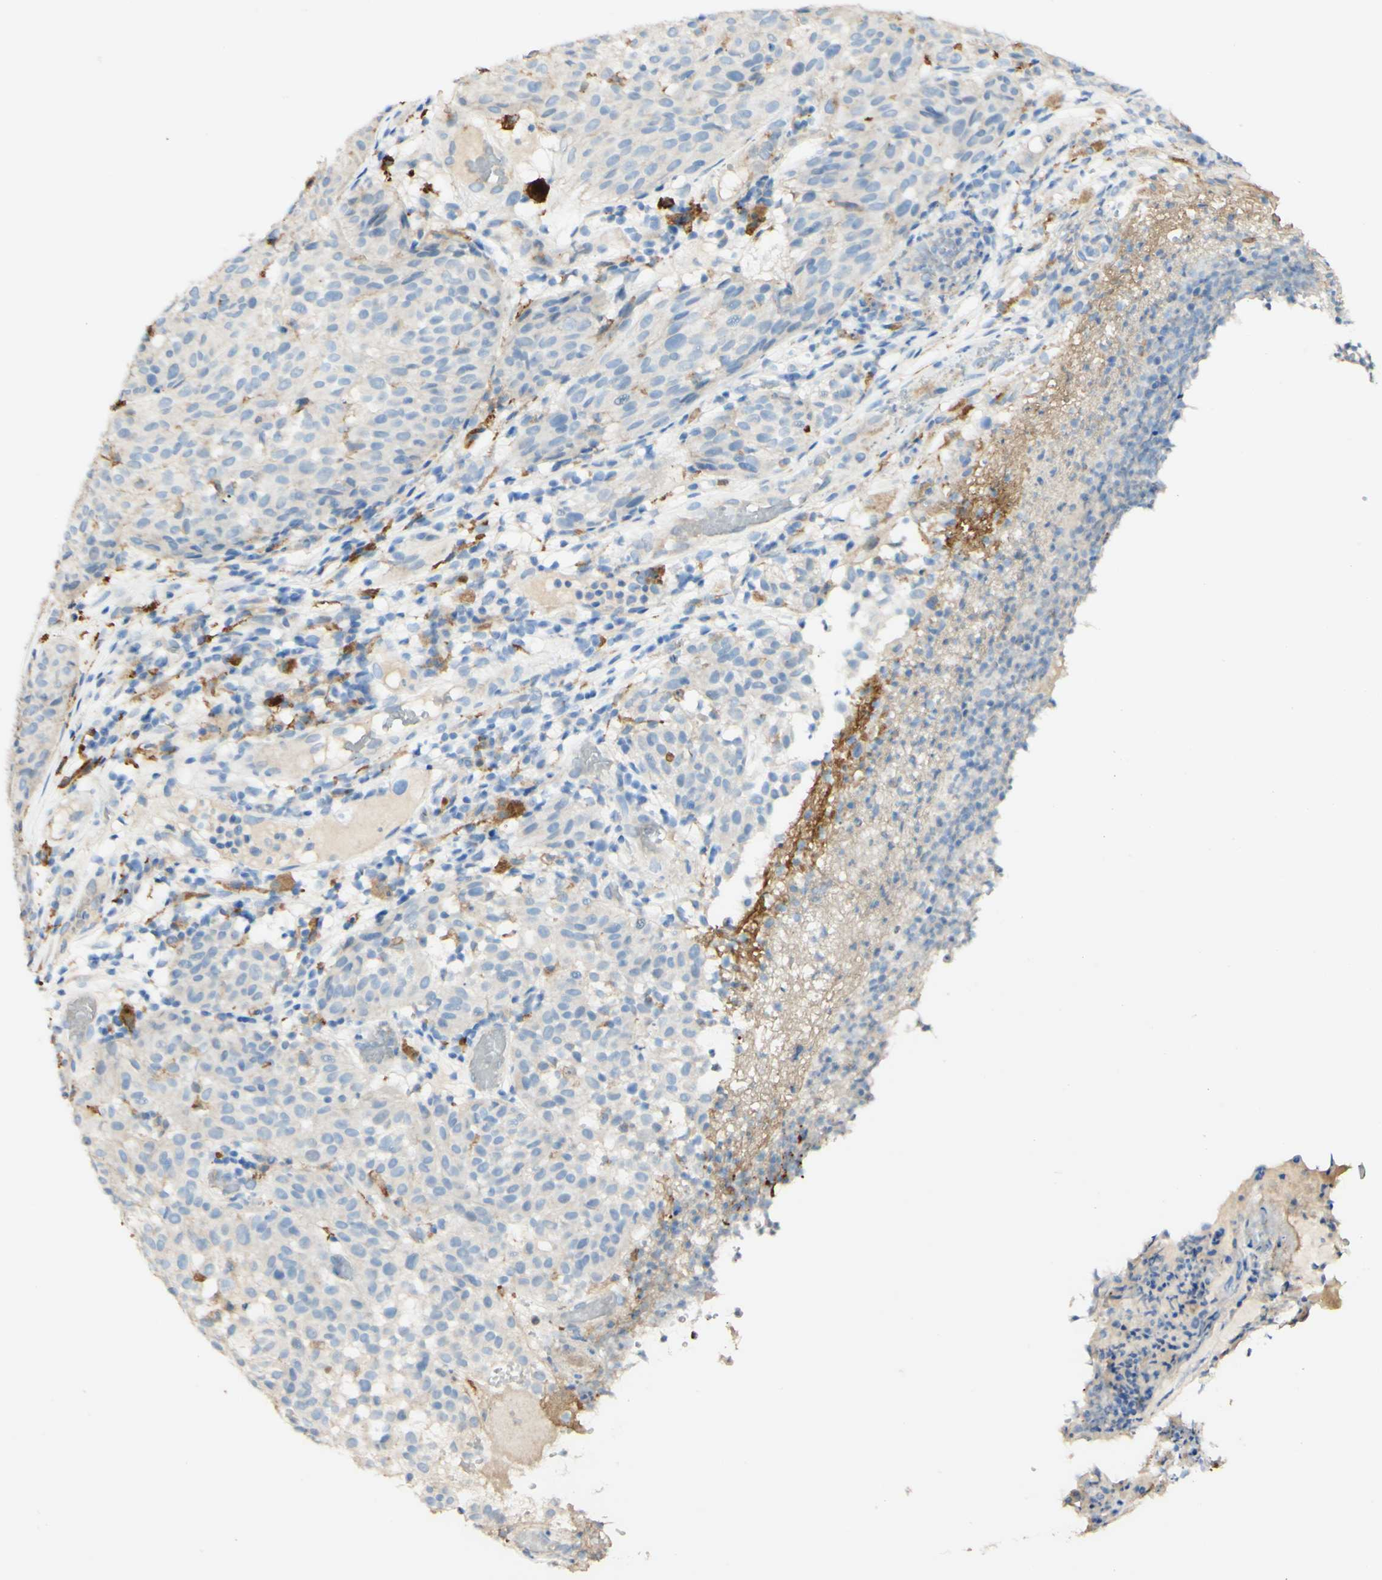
{"staining": {"intensity": "weak", "quantity": "<25%", "location": "cytoplasmic/membranous"}, "tissue": "melanoma", "cell_type": "Tumor cells", "image_type": "cancer", "snomed": [{"axis": "morphology", "description": "Malignant melanoma, NOS"}, {"axis": "topography", "description": "Skin"}], "caption": "The histopathology image displays no significant positivity in tumor cells of malignant melanoma.", "gene": "FCGRT", "patient": {"sex": "female", "age": 46}}